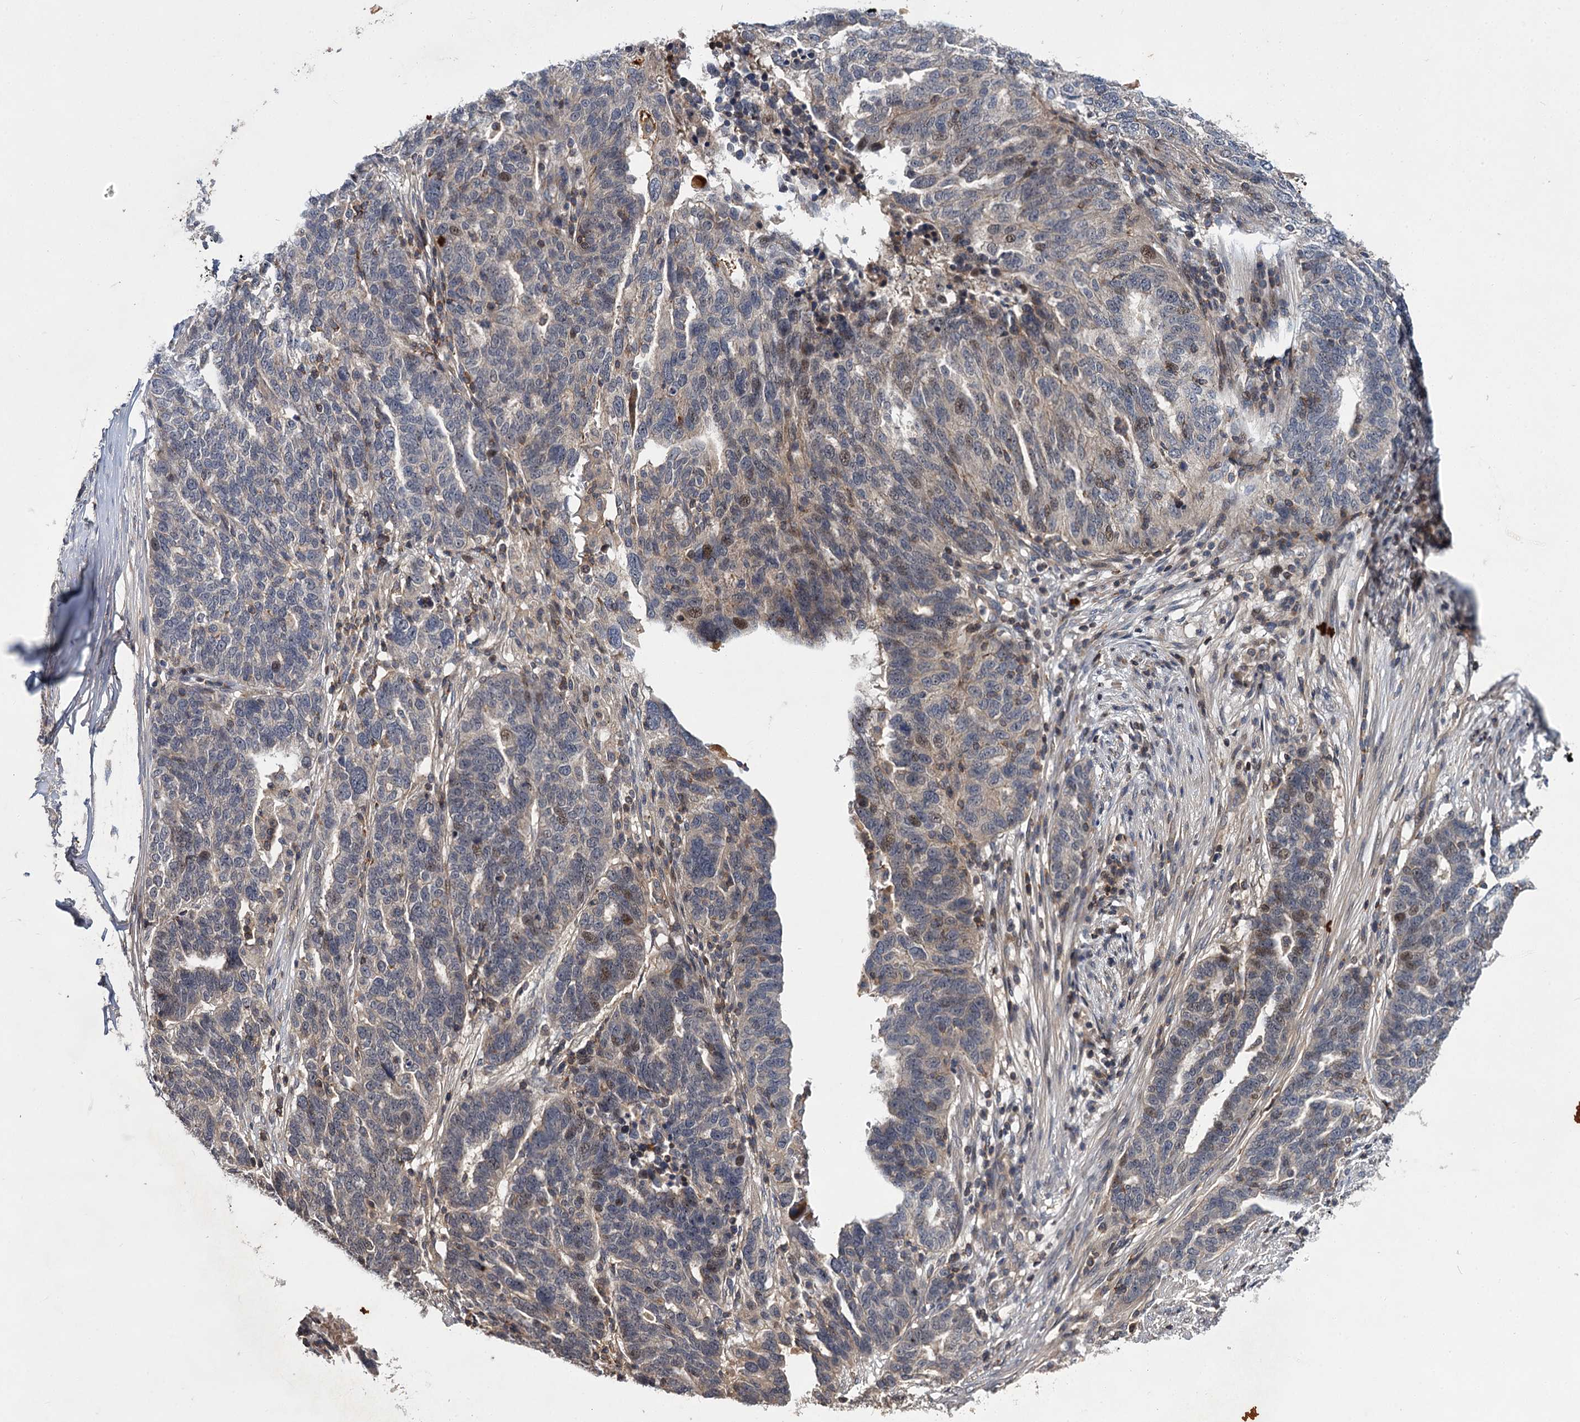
{"staining": {"intensity": "weak", "quantity": "<25%", "location": "nuclear"}, "tissue": "ovarian cancer", "cell_type": "Tumor cells", "image_type": "cancer", "snomed": [{"axis": "morphology", "description": "Cystadenocarcinoma, serous, NOS"}, {"axis": "topography", "description": "Ovary"}], "caption": "Human serous cystadenocarcinoma (ovarian) stained for a protein using IHC exhibits no staining in tumor cells.", "gene": "ABLIM1", "patient": {"sex": "female", "age": 59}}